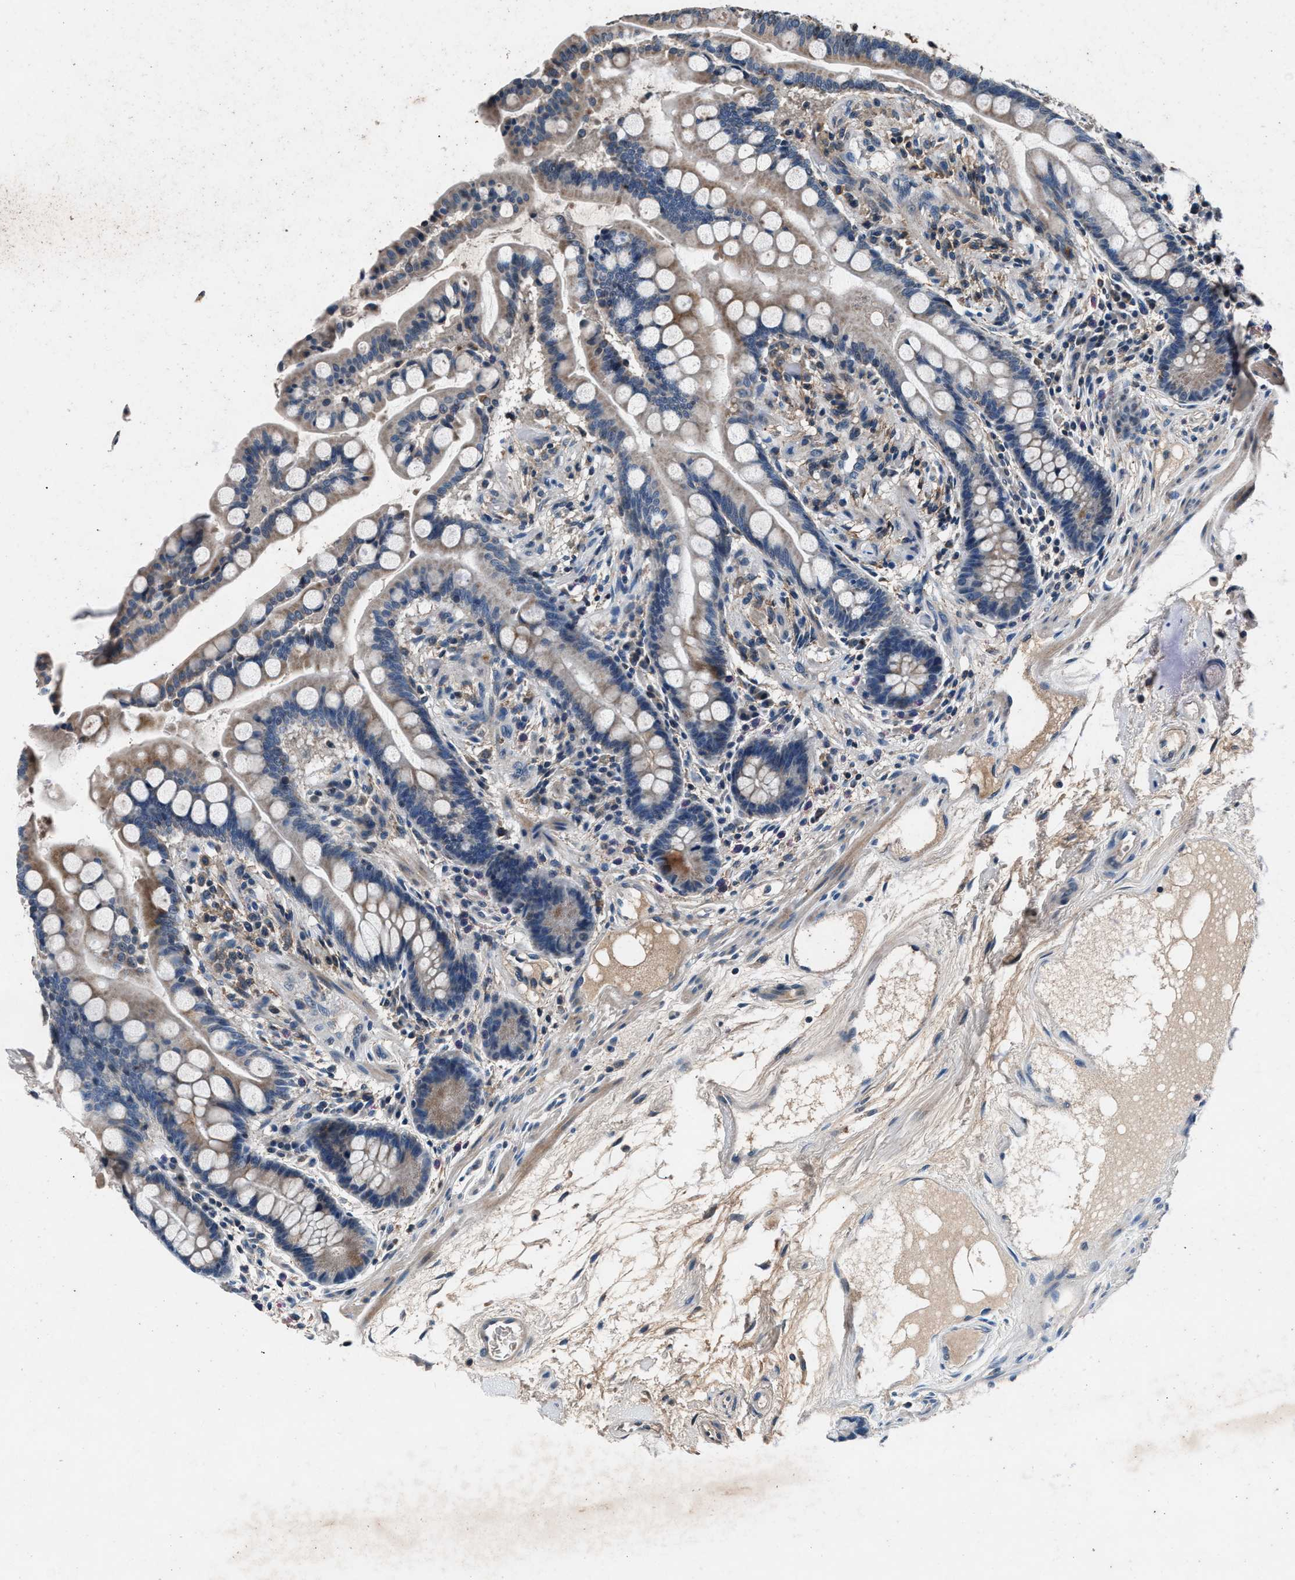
{"staining": {"intensity": "negative", "quantity": "none", "location": "none"}, "tissue": "colon", "cell_type": "Endothelial cells", "image_type": "normal", "snomed": [{"axis": "morphology", "description": "Normal tissue, NOS"}, {"axis": "topography", "description": "Colon"}], "caption": "DAB (3,3'-diaminobenzidine) immunohistochemical staining of benign colon shows no significant staining in endothelial cells.", "gene": "DENND6B", "patient": {"sex": "male", "age": 73}}